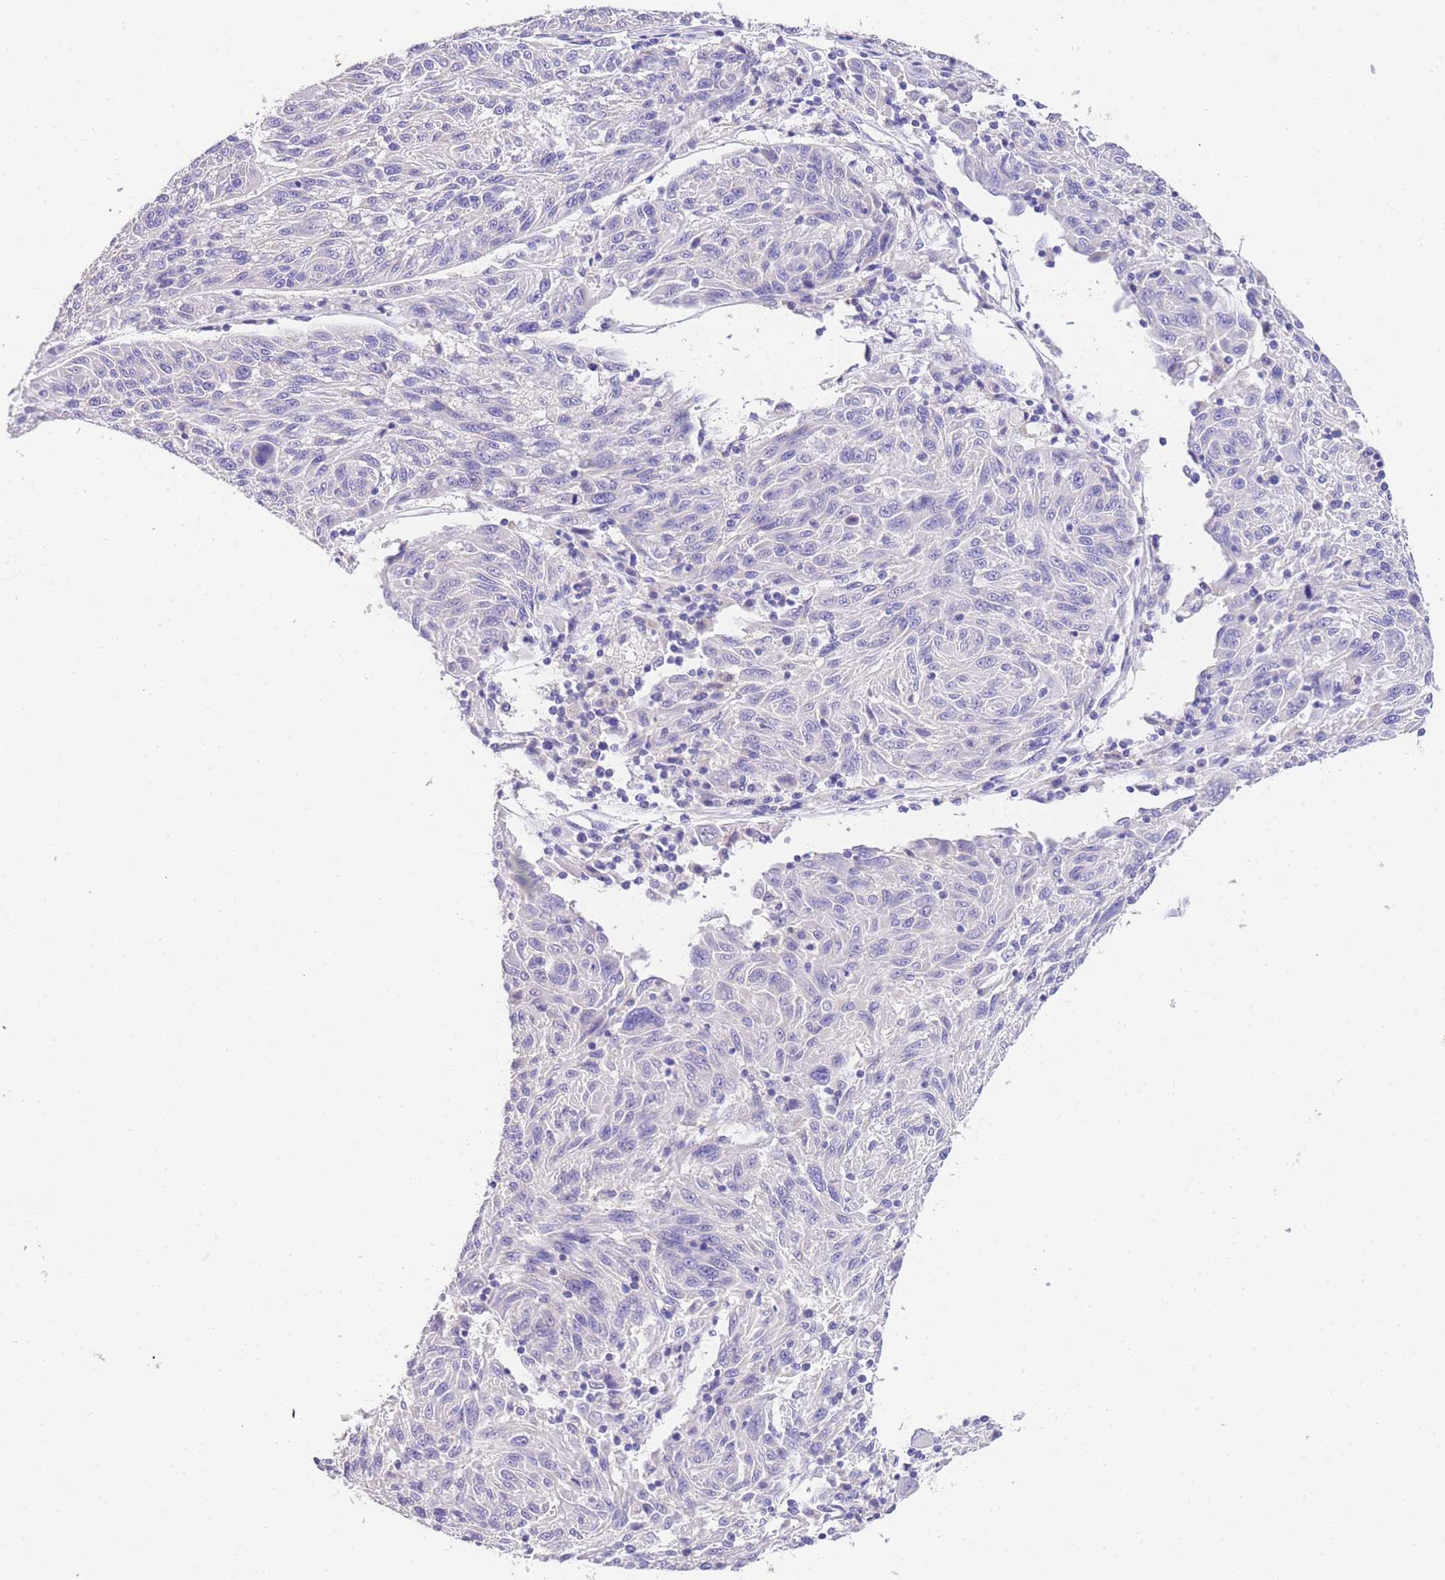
{"staining": {"intensity": "negative", "quantity": "none", "location": "none"}, "tissue": "melanoma", "cell_type": "Tumor cells", "image_type": "cancer", "snomed": [{"axis": "morphology", "description": "Malignant melanoma, NOS"}, {"axis": "topography", "description": "Skin"}], "caption": "Protein analysis of malignant melanoma exhibits no significant positivity in tumor cells.", "gene": "EPN2", "patient": {"sex": "male", "age": 53}}